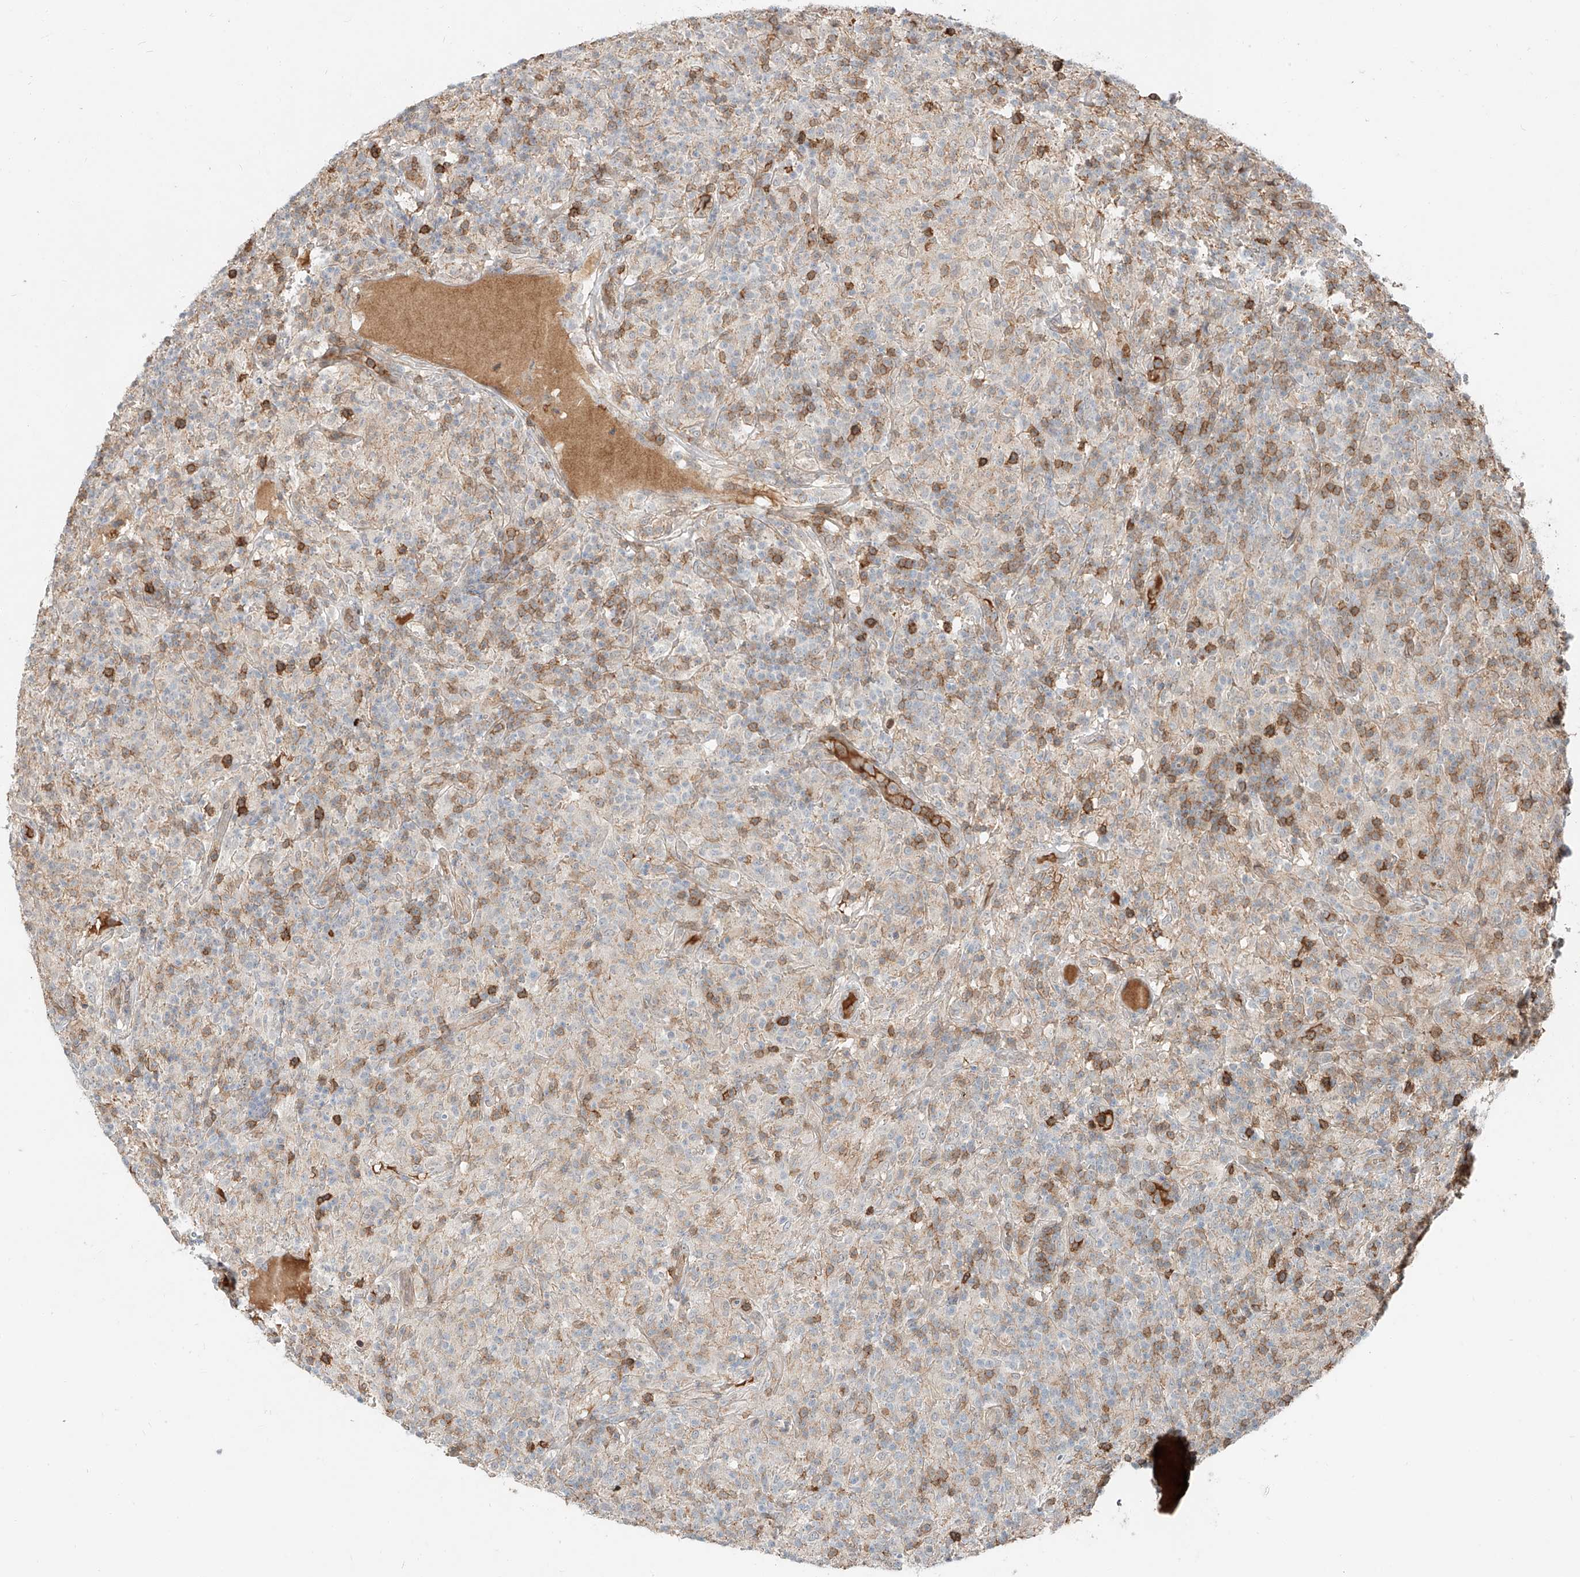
{"staining": {"intensity": "negative", "quantity": "none", "location": "none"}, "tissue": "lymphoma", "cell_type": "Tumor cells", "image_type": "cancer", "snomed": [{"axis": "morphology", "description": "Hodgkin's disease, NOS"}, {"axis": "topography", "description": "Lymph node"}], "caption": "The micrograph reveals no staining of tumor cells in Hodgkin's disease.", "gene": "CEP162", "patient": {"sex": "male", "age": 70}}